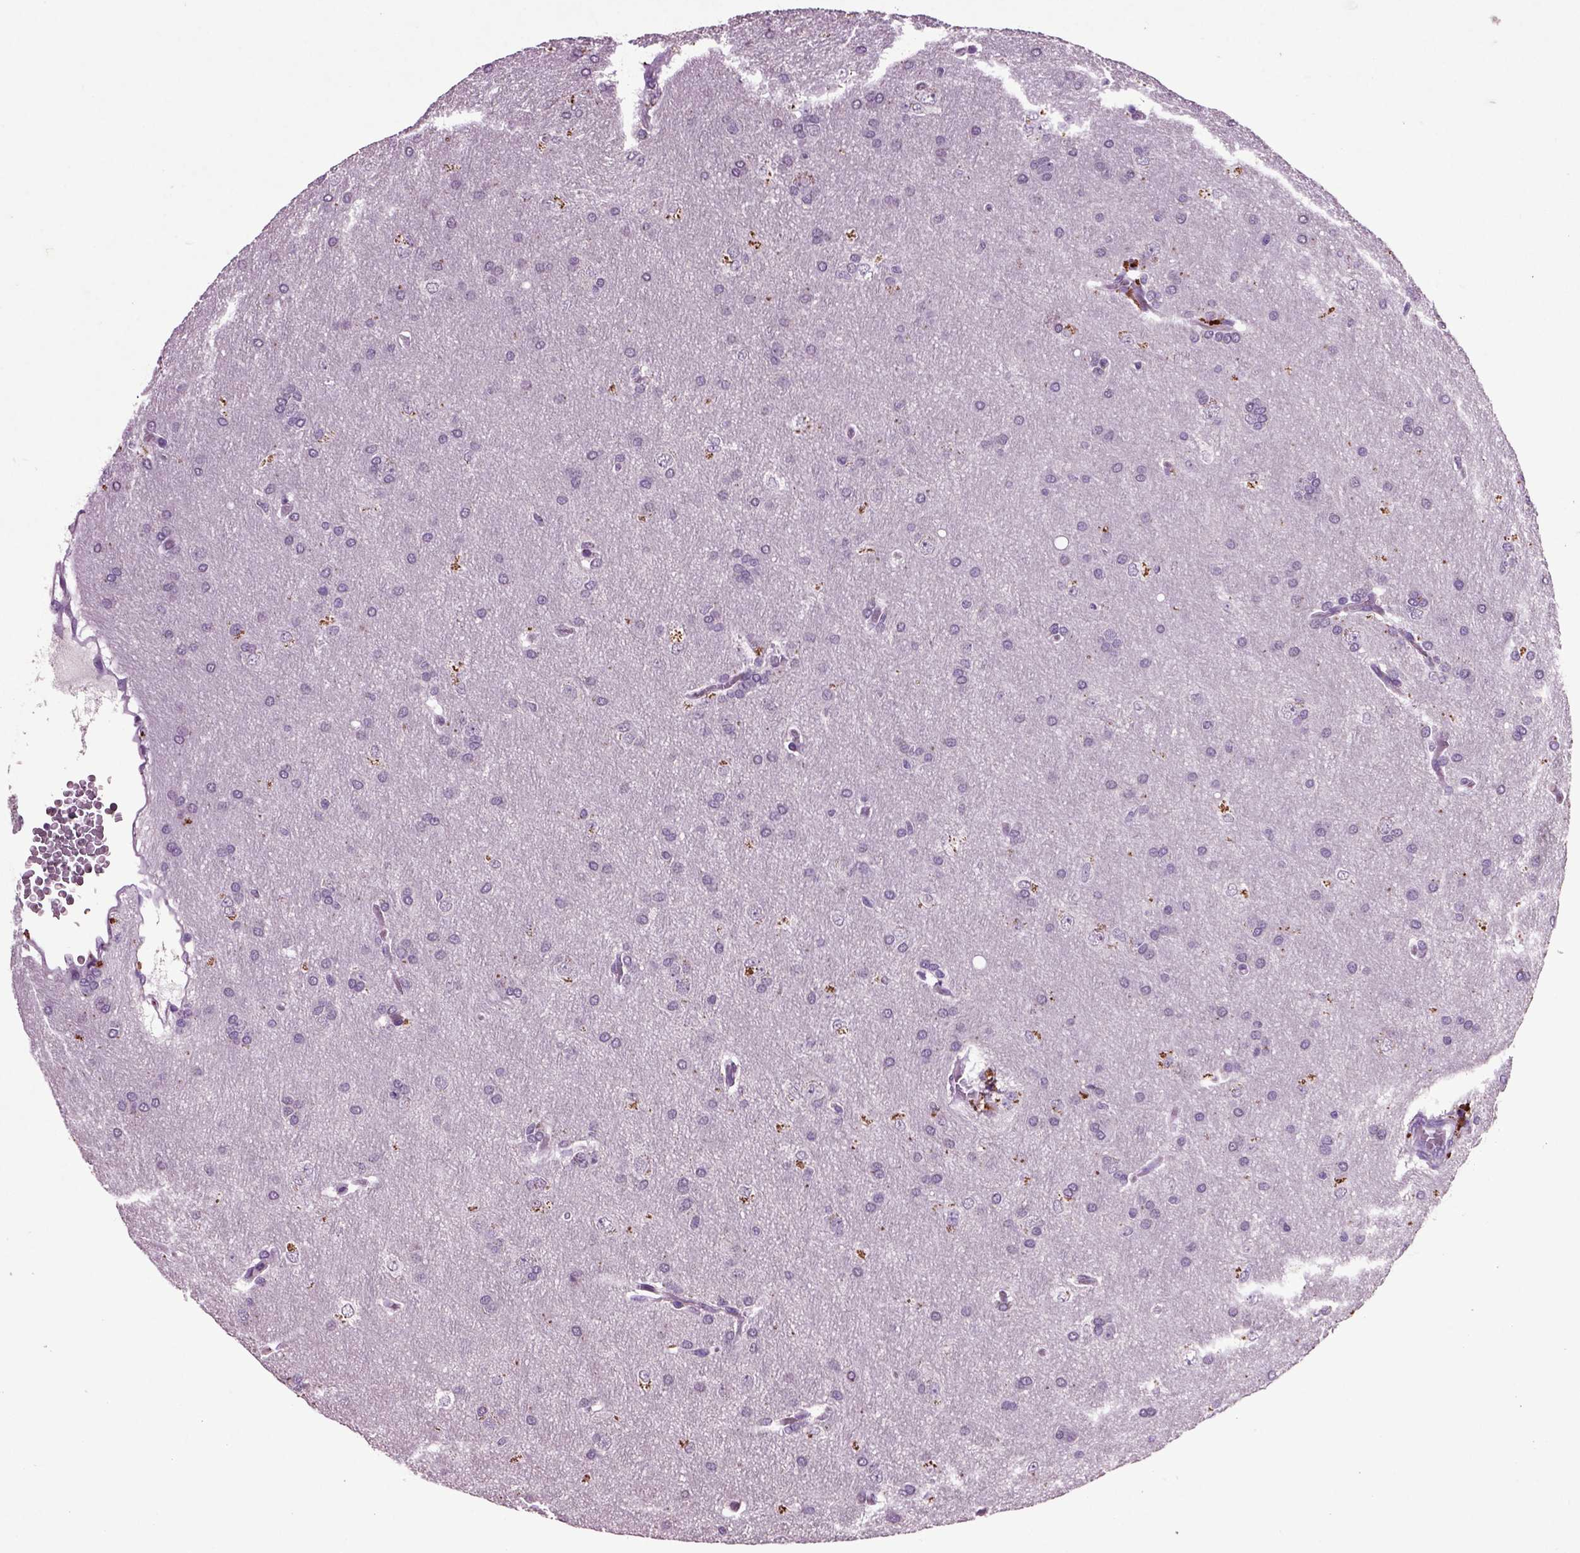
{"staining": {"intensity": "negative", "quantity": "none", "location": "none"}, "tissue": "glioma", "cell_type": "Tumor cells", "image_type": "cancer", "snomed": [{"axis": "morphology", "description": "Glioma, malignant, Low grade"}, {"axis": "topography", "description": "Brain"}], "caption": "The histopathology image demonstrates no significant expression in tumor cells of glioma.", "gene": "CRHR1", "patient": {"sex": "female", "age": 32}}